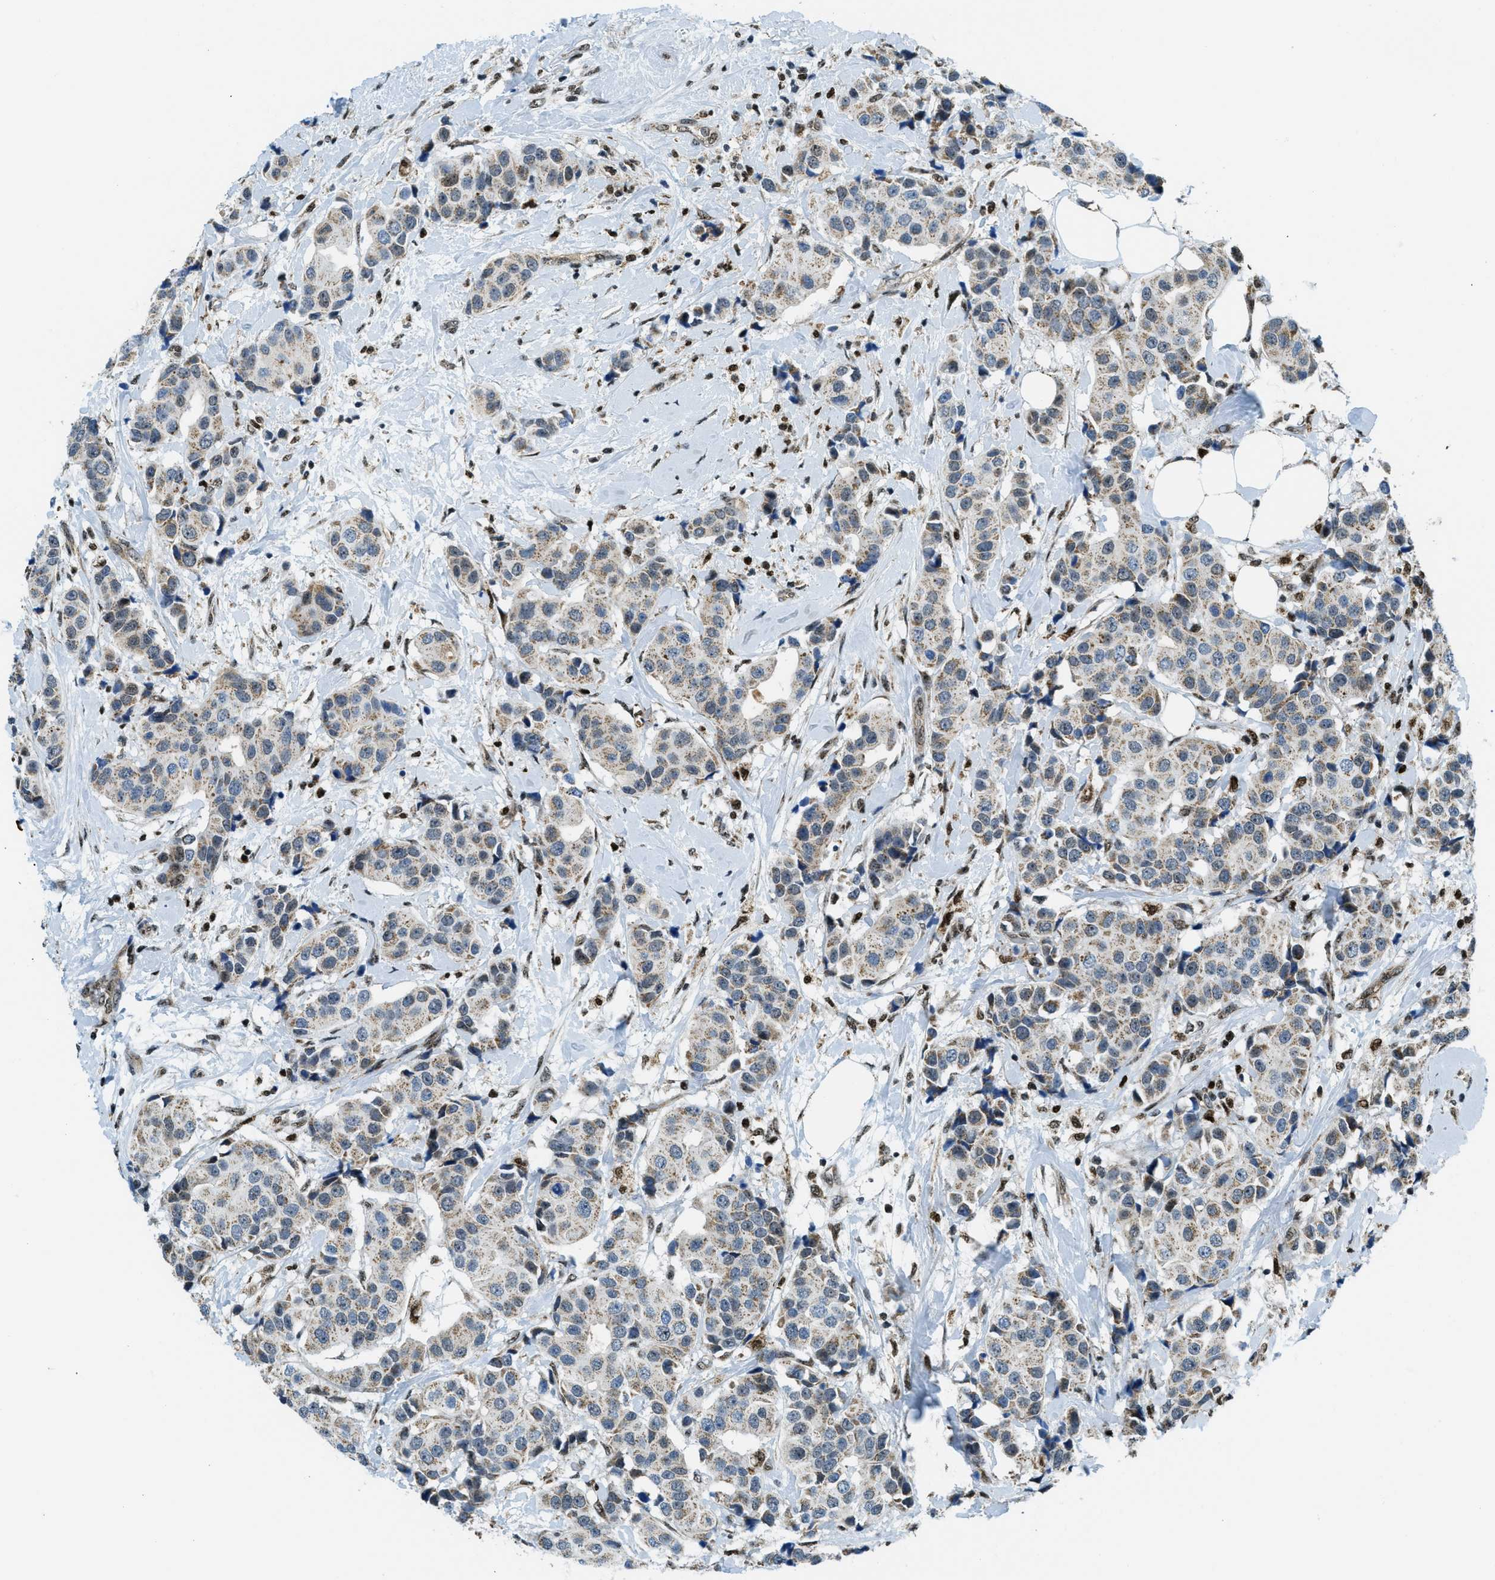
{"staining": {"intensity": "weak", "quantity": ">75%", "location": "cytoplasmic/membranous"}, "tissue": "breast cancer", "cell_type": "Tumor cells", "image_type": "cancer", "snomed": [{"axis": "morphology", "description": "Normal tissue, NOS"}, {"axis": "morphology", "description": "Duct carcinoma"}, {"axis": "topography", "description": "Breast"}], "caption": "Immunohistochemical staining of human breast cancer reveals weak cytoplasmic/membranous protein staining in approximately >75% of tumor cells.", "gene": "SP100", "patient": {"sex": "female", "age": 39}}